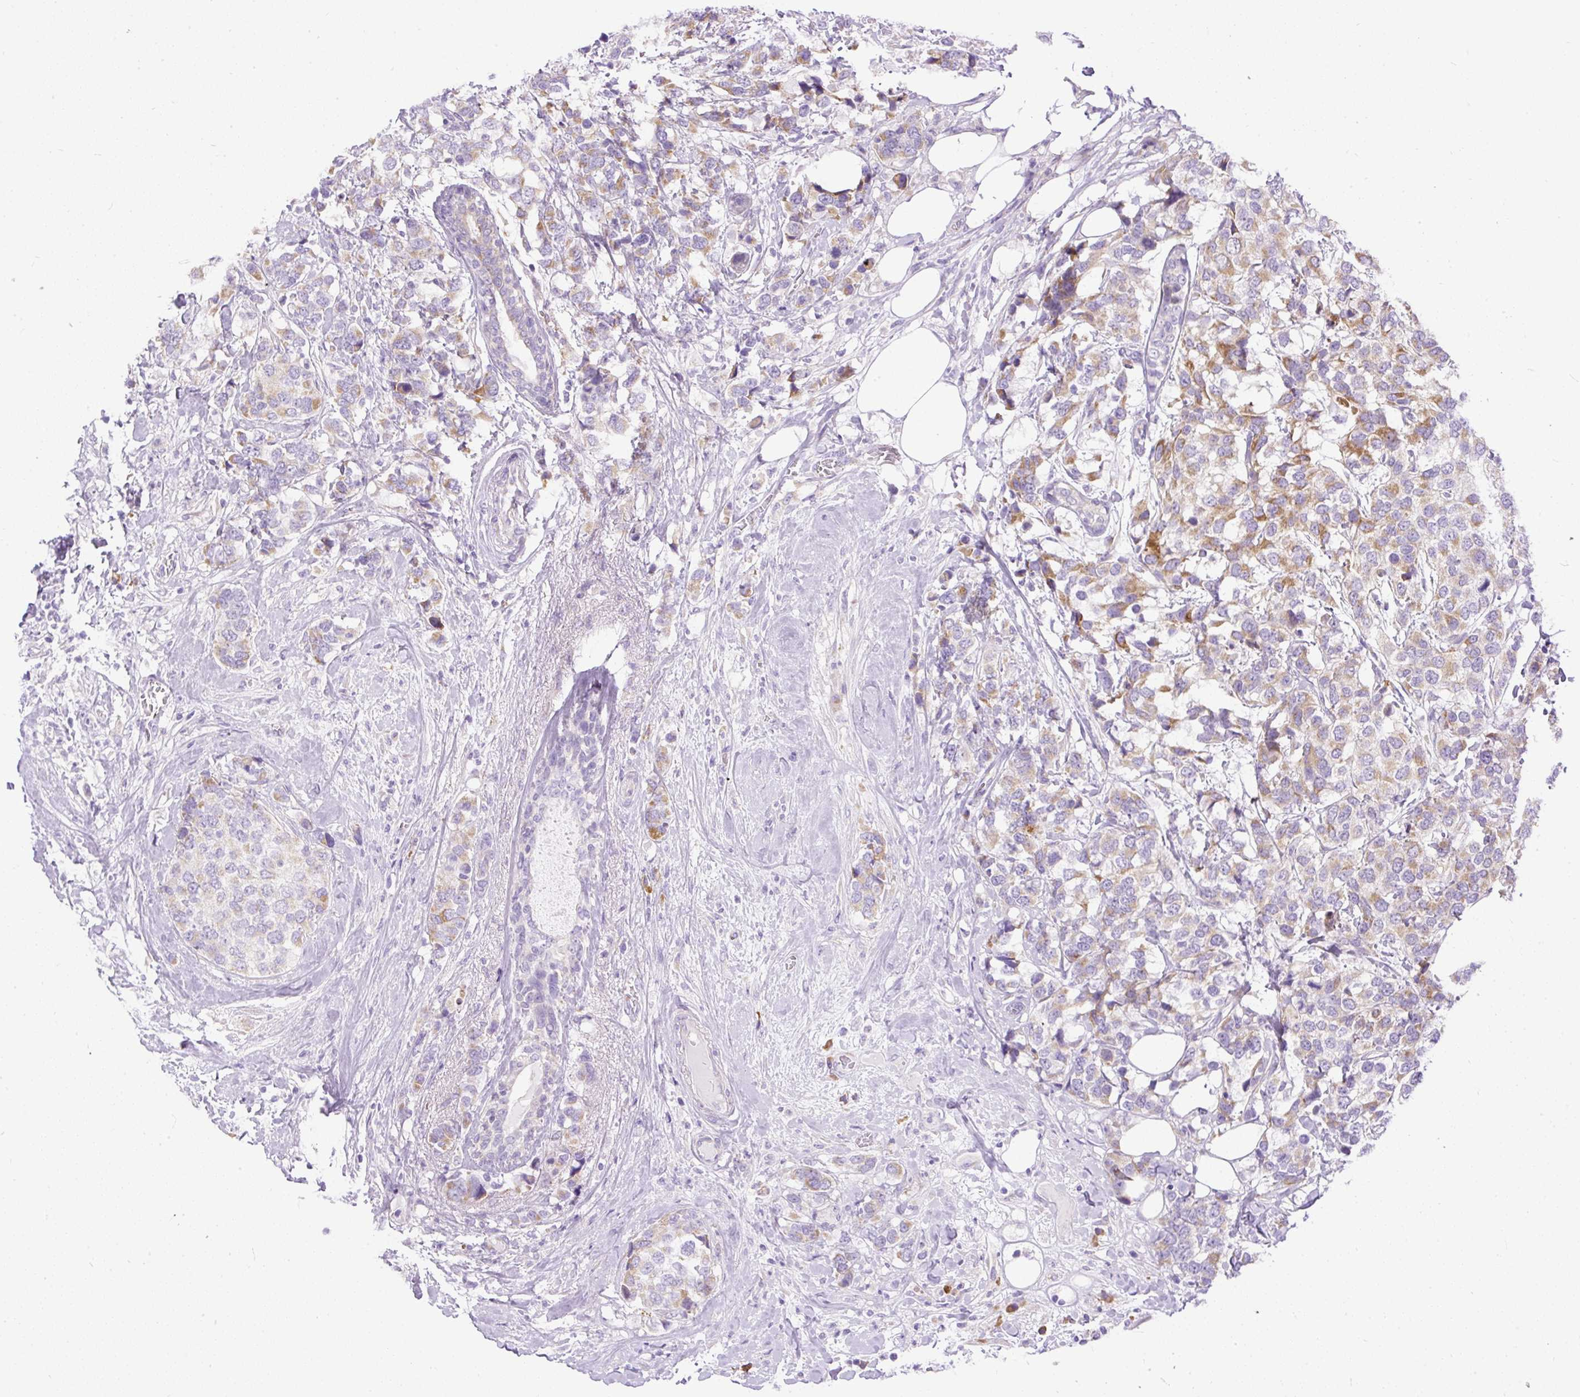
{"staining": {"intensity": "moderate", "quantity": "25%-75%", "location": "cytoplasmic/membranous"}, "tissue": "breast cancer", "cell_type": "Tumor cells", "image_type": "cancer", "snomed": [{"axis": "morphology", "description": "Lobular carcinoma"}, {"axis": "topography", "description": "Breast"}], "caption": "Immunohistochemical staining of human breast lobular carcinoma demonstrates moderate cytoplasmic/membranous protein positivity in approximately 25%-75% of tumor cells.", "gene": "SYBU", "patient": {"sex": "female", "age": 59}}